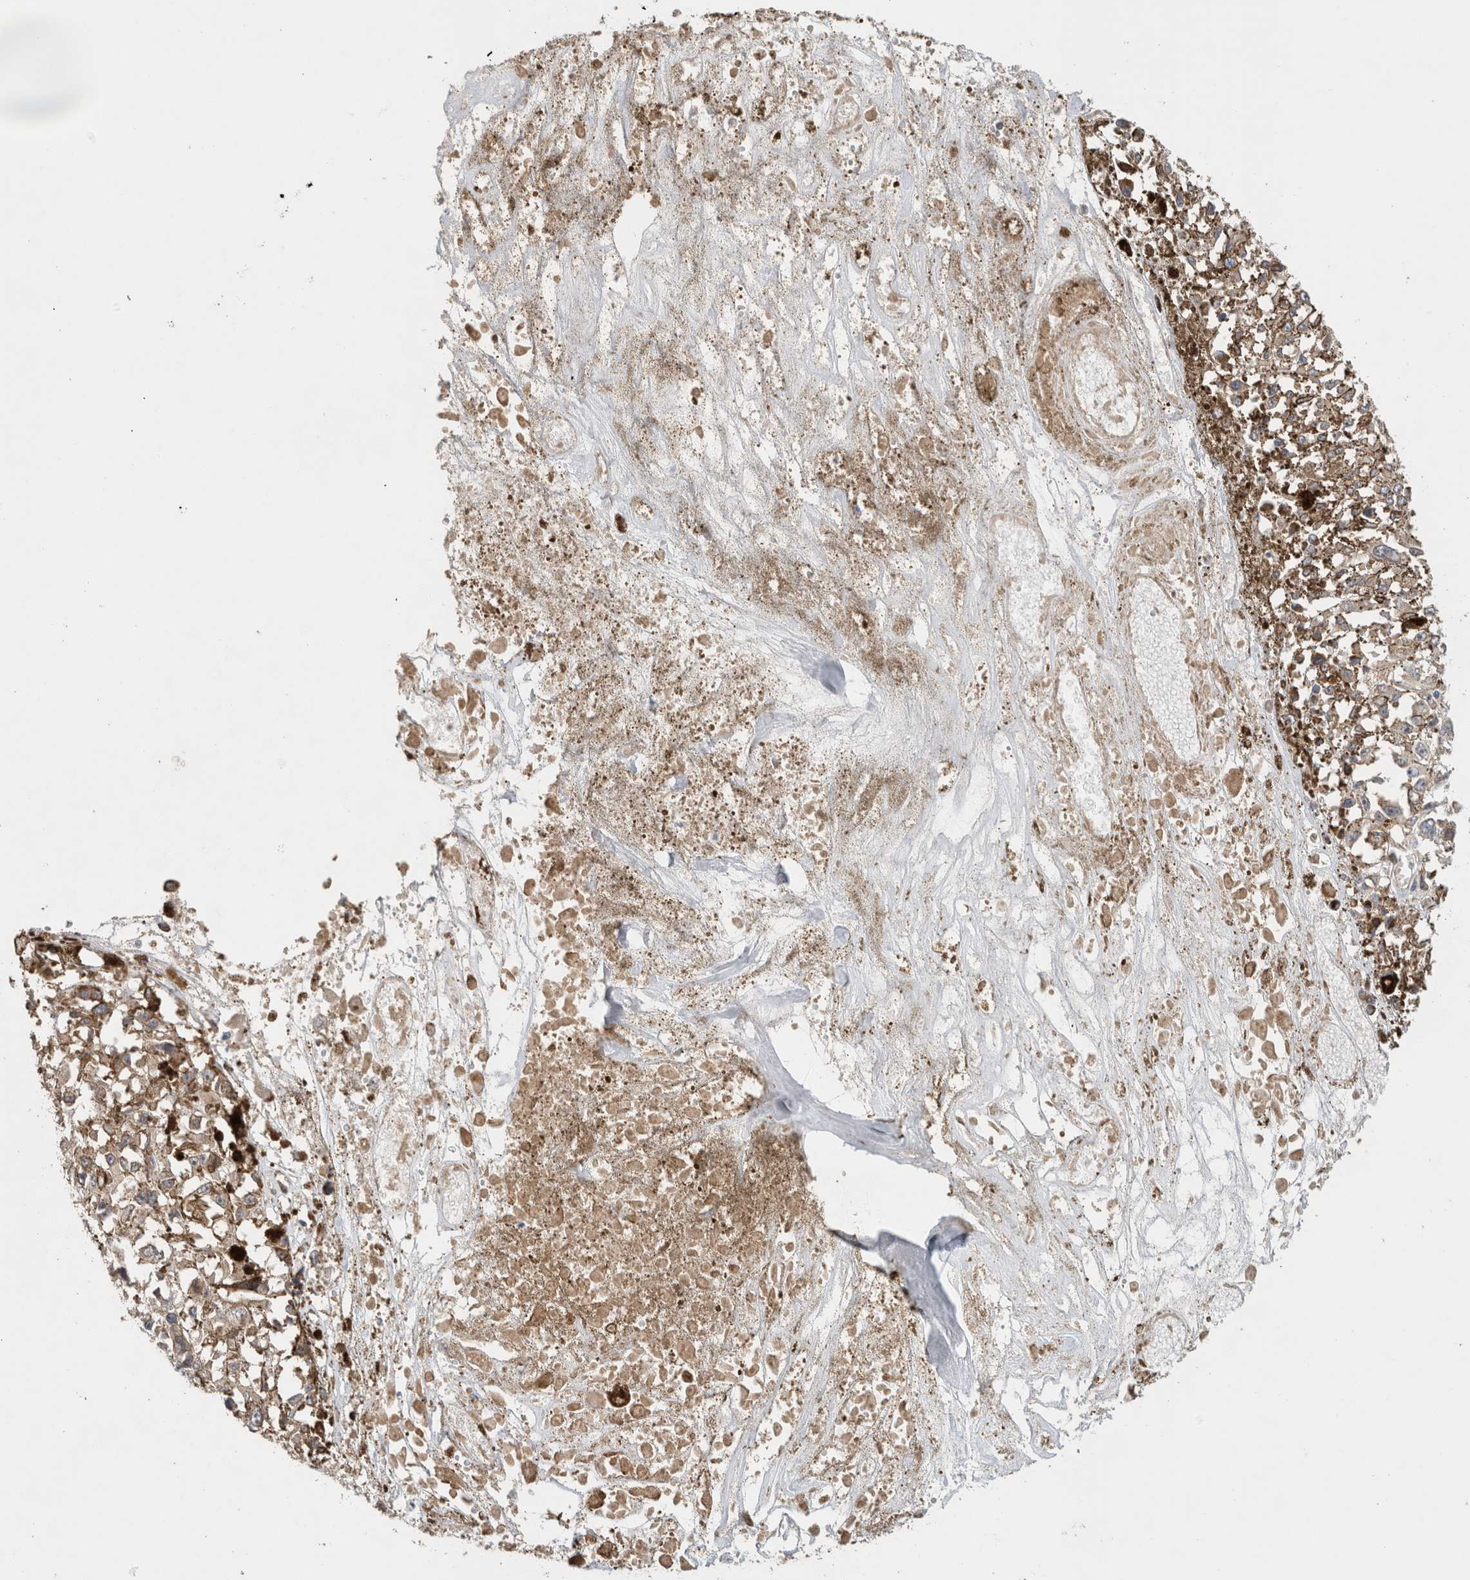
{"staining": {"intensity": "moderate", "quantity": ">75%", "location": "cytoplasmic/membranous"}, "tissue": "melanoma", "cell_type": "Tumor cells", "image_type": "cancer", "snomed": [{"axis": "morphology", "description": "Malignant melanoma, Metastatic site"}, {"axis": "topography", "description": "Lymph node"}], "caption": "Malignant melanoma (metastatic site) stained with DAB immunohistochemistry (IHC) reveals medium levels of moderate cytoplasmic/membranous positivity in about >75% of tumor cells. The staining was performed using DAB (3,3'-diaminobenzidine), with brown indicating positive protein expression. Nuclei are stained blue with hematoxylin.", "gene": "PUM1", "patient": {"sex": "male", "age": 59}}